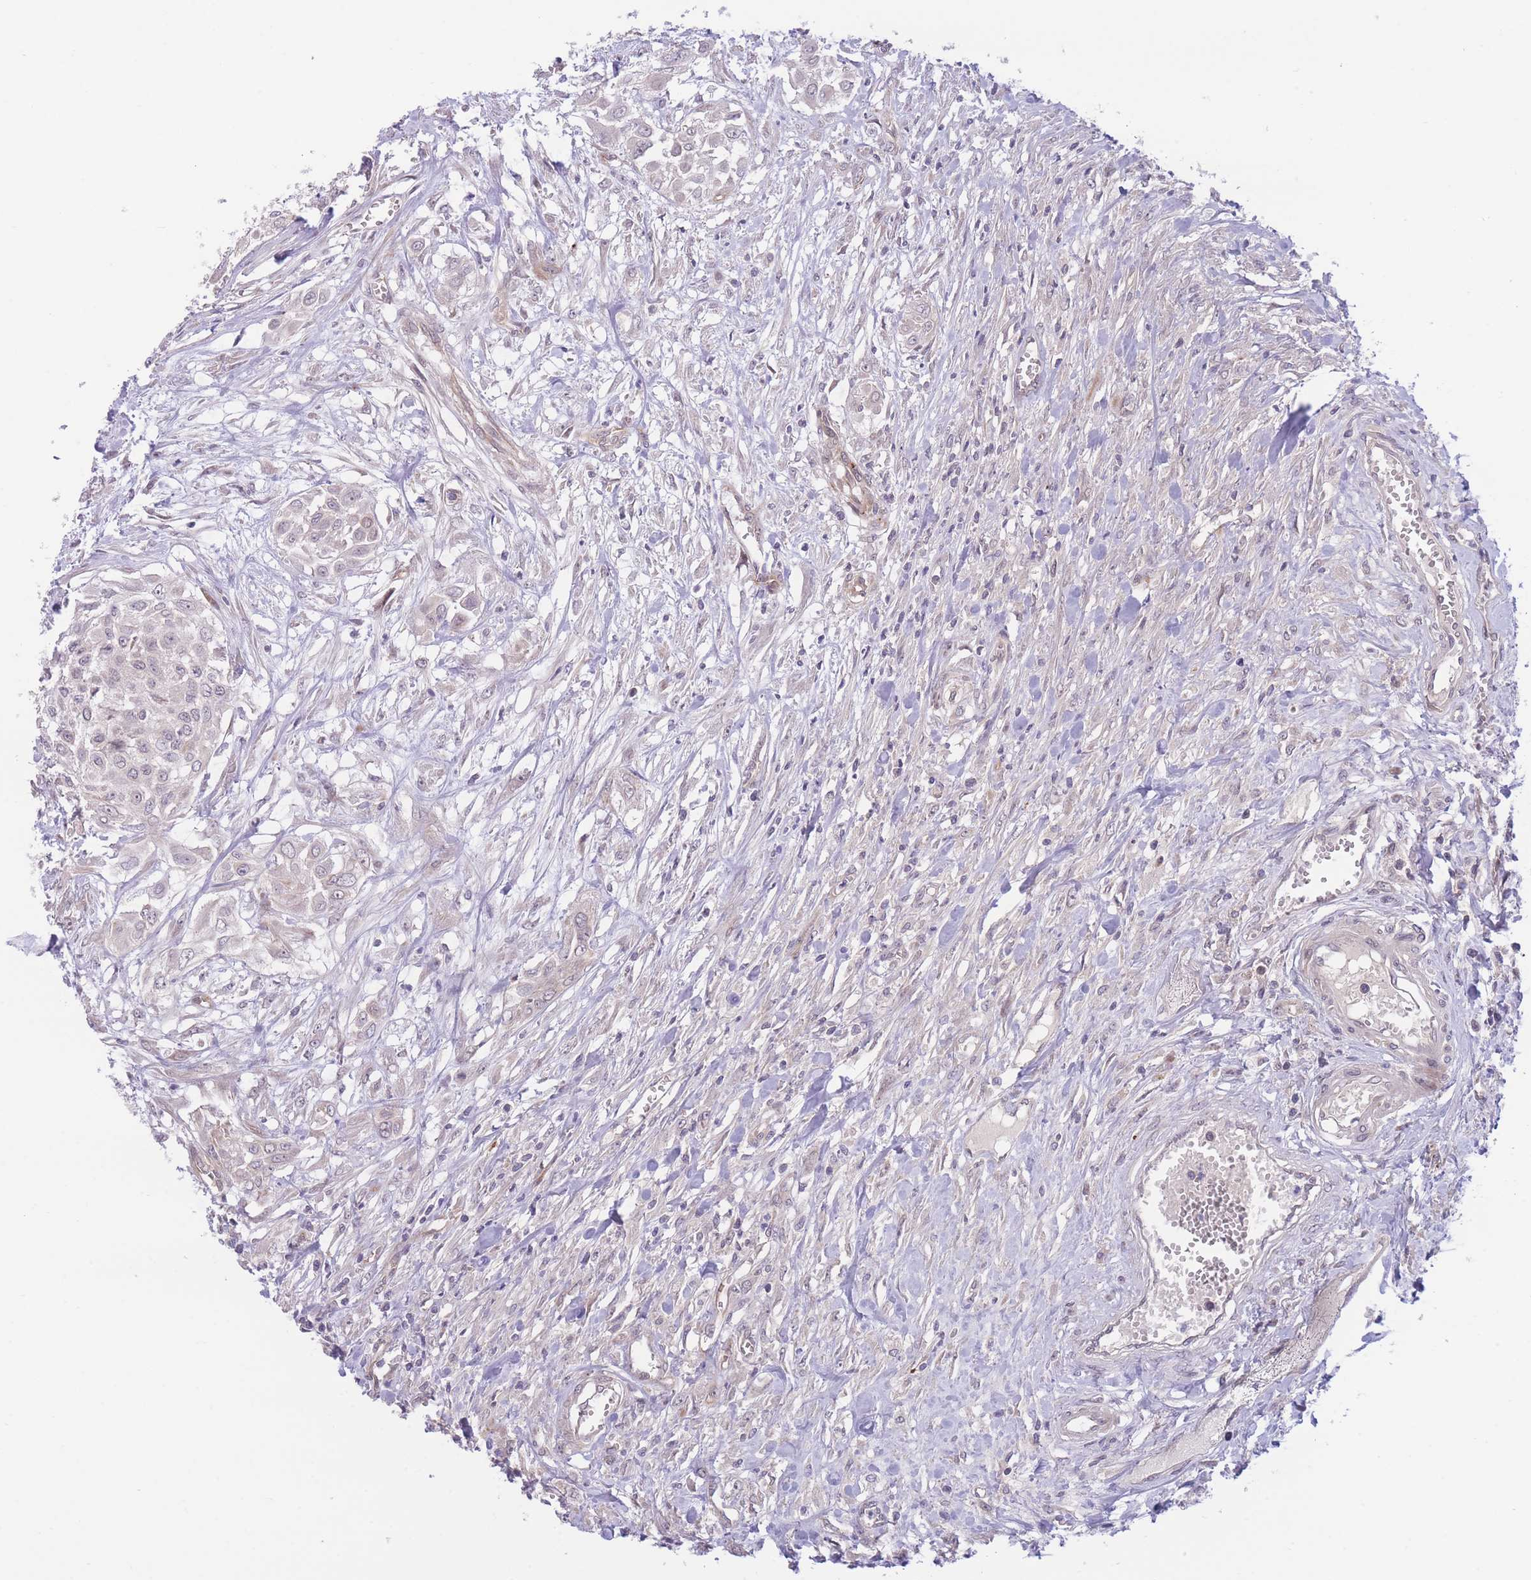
{"staining": {"intensity": "negative", "quantity": "none", "location": "none"}, "tissue": "urothelial cancer", "cell_type": "Tumor cells", "image_type": "cancer", "snomed": [{"axis": "morphology", "description": "Urothelial carcinoma, High grade"}, {"axis": "topography", "description": "Urinary bladder"}], "caption": "There is no significant positivity in tumor cells of high-grade urothelial carcinoma.", "gene": "CDC25B", "patient": {"sex": "male", "age": 57}}